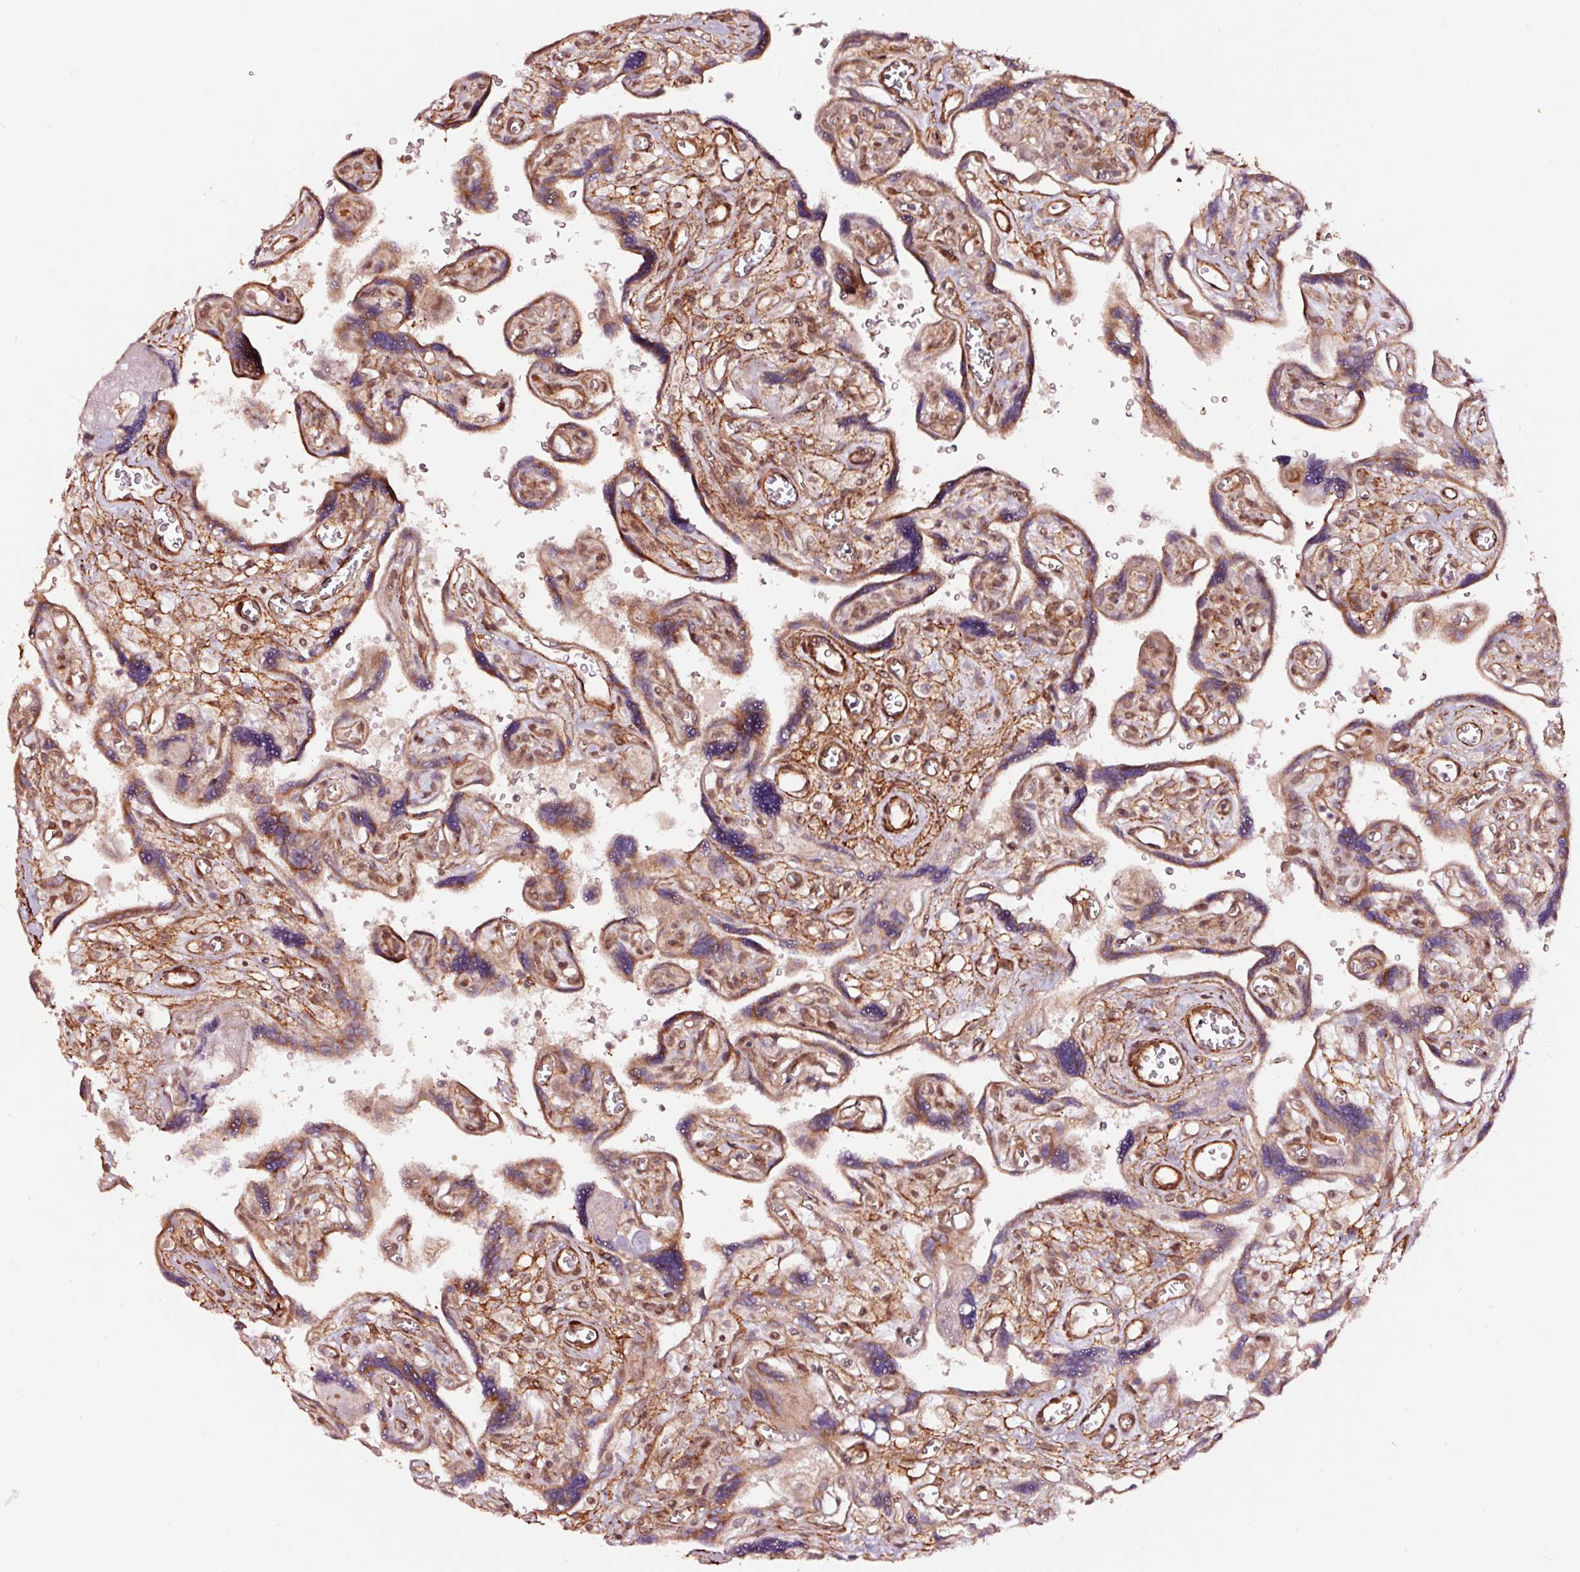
{"staining": {"intensity": "moderate", "quantity": ">75%", "location": "cytoplasmic/membranous"}, "tissue": "placenta", "cell_type": "Trophoblastic cells", "image_type": "normal", "snomed": [{"axis": "morphology", "description": "Normal tissue, NOS"}, {"axis": "topography", "description": "Placenta"}], "caption": "Moderate cytoplasmic/membranous protein expression is present in approximately >75% of trophoblastic cells in placenta. (DAB IHC, brown staining for protein, blue staining for nuclei).", "gene": "TPM1", "patient": {"sex": "female", "age": 39}}